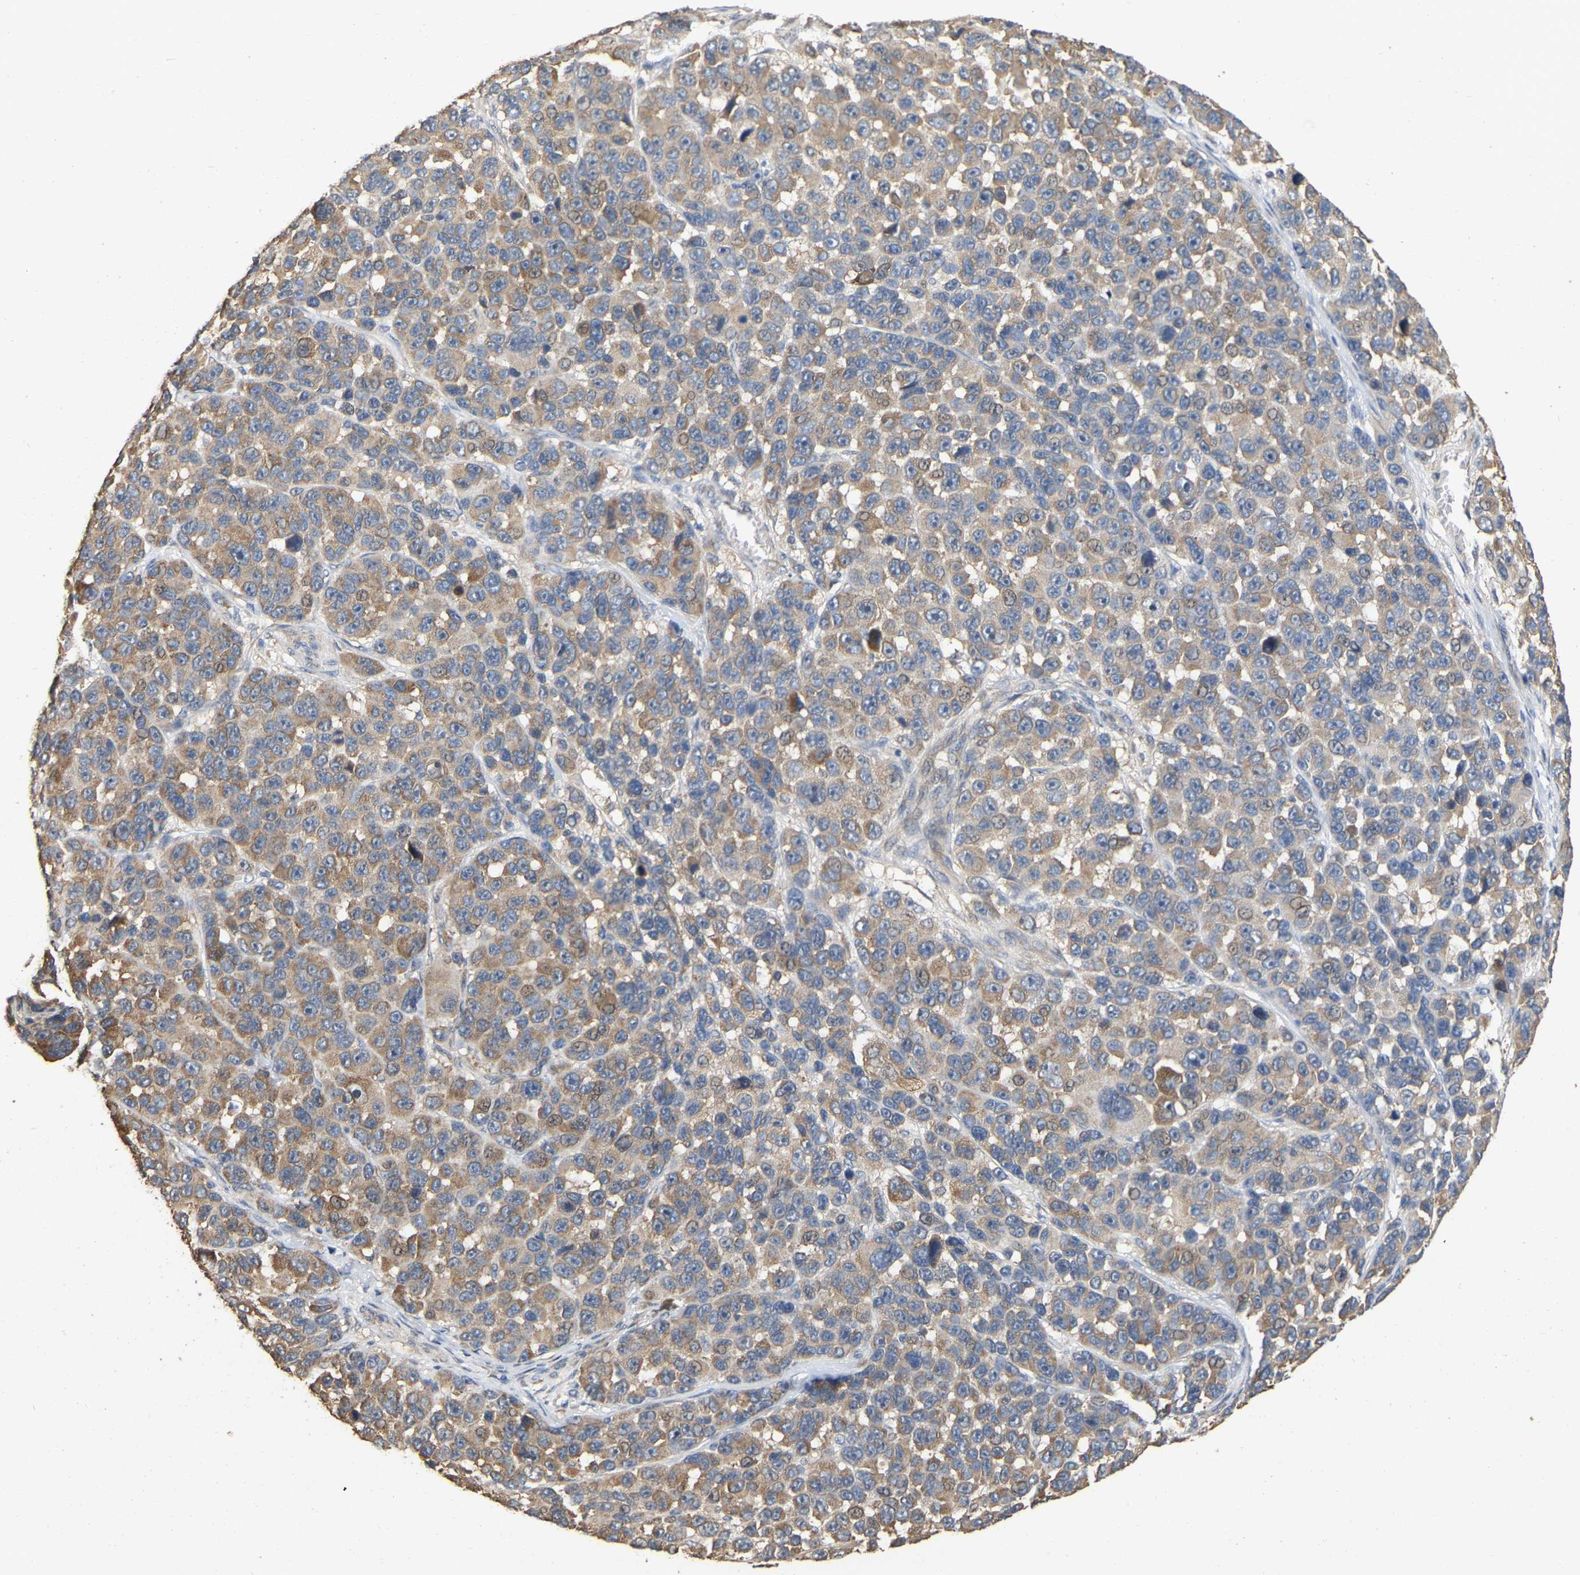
{"staining": {"intensity": "moderate", "quantity": ">75%", "location": "cytoplasmic/membranous,nuclear"}, "tissue": "melanoma", "cell_type": "Tumor cells", "image_type": "cancer", "snomed": [{"axis": "morphology", "description": "Malignant melanoma, NOS"}, {"axis": "topography", "description": "Skin"}], "caption": "A micrograph of melanoma stained for a protein shows moderate cytoplasmic/membranous and nuclear brown staining in tumor cells. The staining is performed using DAB brown chromogen to label protein expression. The nuclei are counter-stained blue using hematoxylin.", "gene": "NCS1", "patient": {"sex": "male", "age": 53}}